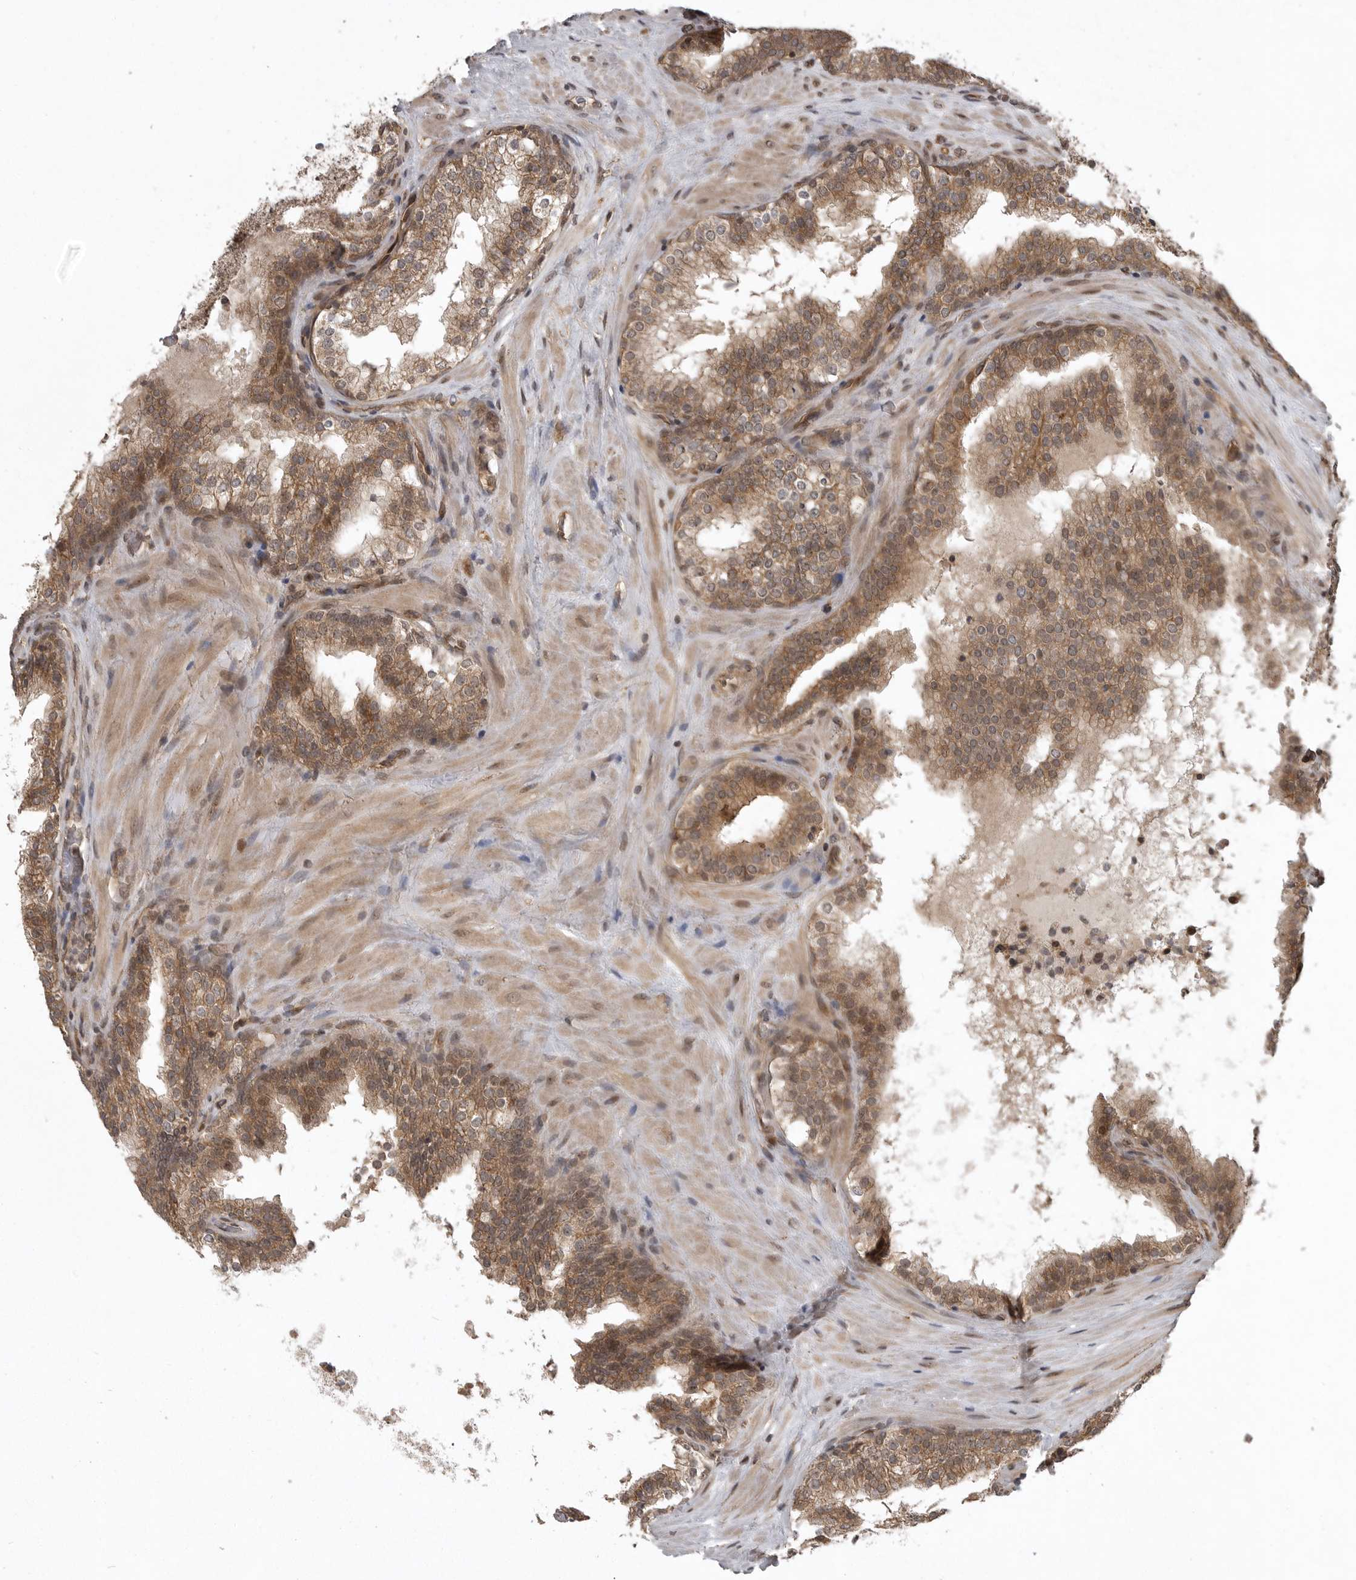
{"staining": {"intensity": "moderate", "quantity": ">75%", "location": "cytoplasmic/membranous"}, "tissue": "prostate cancer", "cell_type": "Tumor cells", "image_type": "cancer", "snomed": [{"axis": "morphology", "description": "Adenocarcinoma, High grade"}, {"axis": "topography", "description": "Prostate"}], "caption": "Moderate cytoplasmic/membranous staining is seen in about >75% of tumor cells in prostate high-grade adenocarcinoma. The staining was performed using DAB, with brown indicating positive protein expression. Nuclei are stained blue with hematoxylin.", "gene": "DNAJC8", "patient": {"sex": "male", "age": 56}}